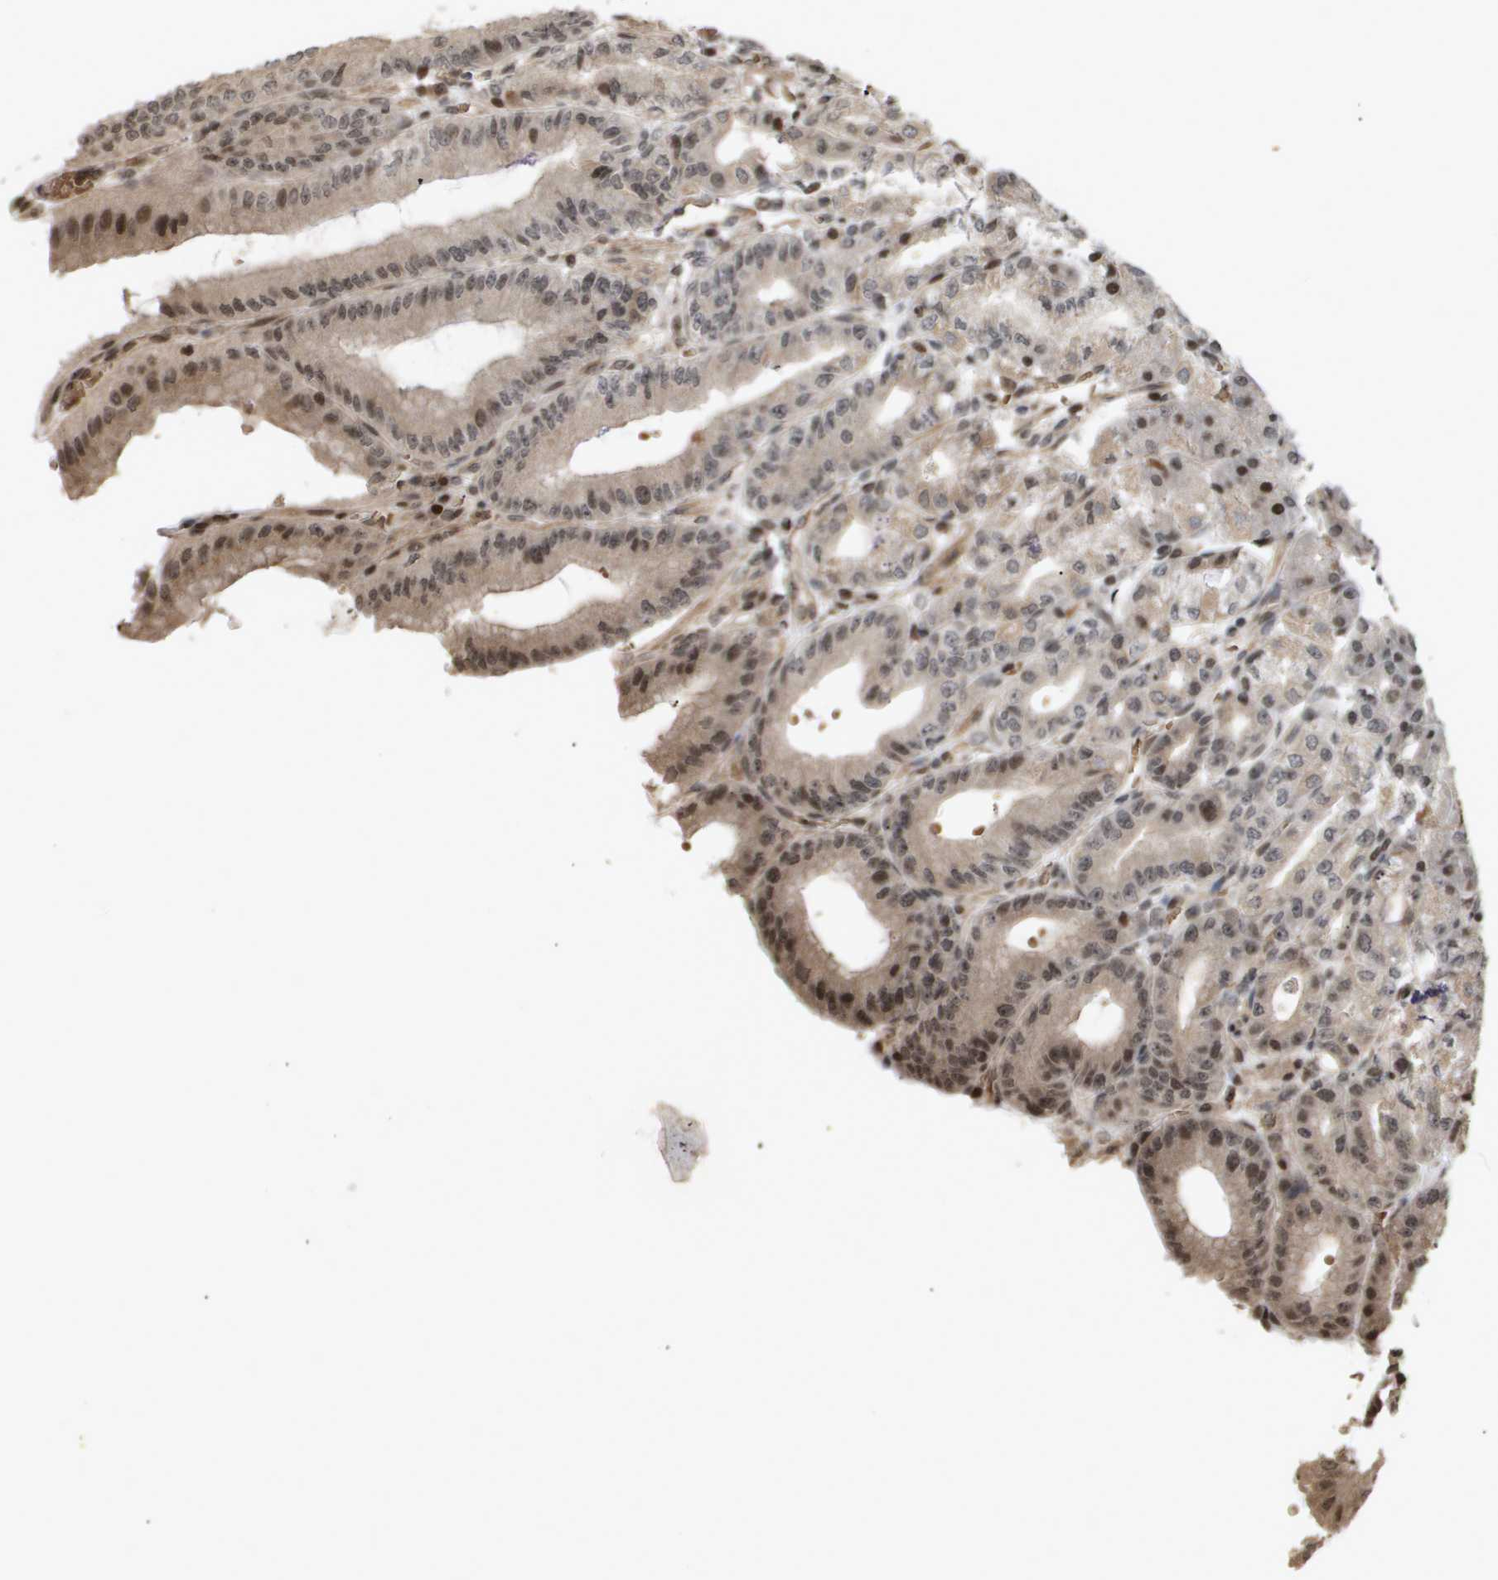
{"staining": {"intensity": "moderate", "quantity": ">75%", "location": "cytoplasmic/membranous,nuclear"}, "tissue": "stomach", "cell_type": "Glandular cells", "image_type": "normal", "snomed": [{"axis": "morphology", "description": "Normal tissue, NOS"}, {"axis": "topography", "description": "Stomach, lower"}], "caption": "Unremarkable stomach demonstrates moderate cytoplasmic/membranous,nuclear positivity in about >75% of glandular cells.", "gene": "HSPA6", "patient": {"sex": "male", "age": 71}}